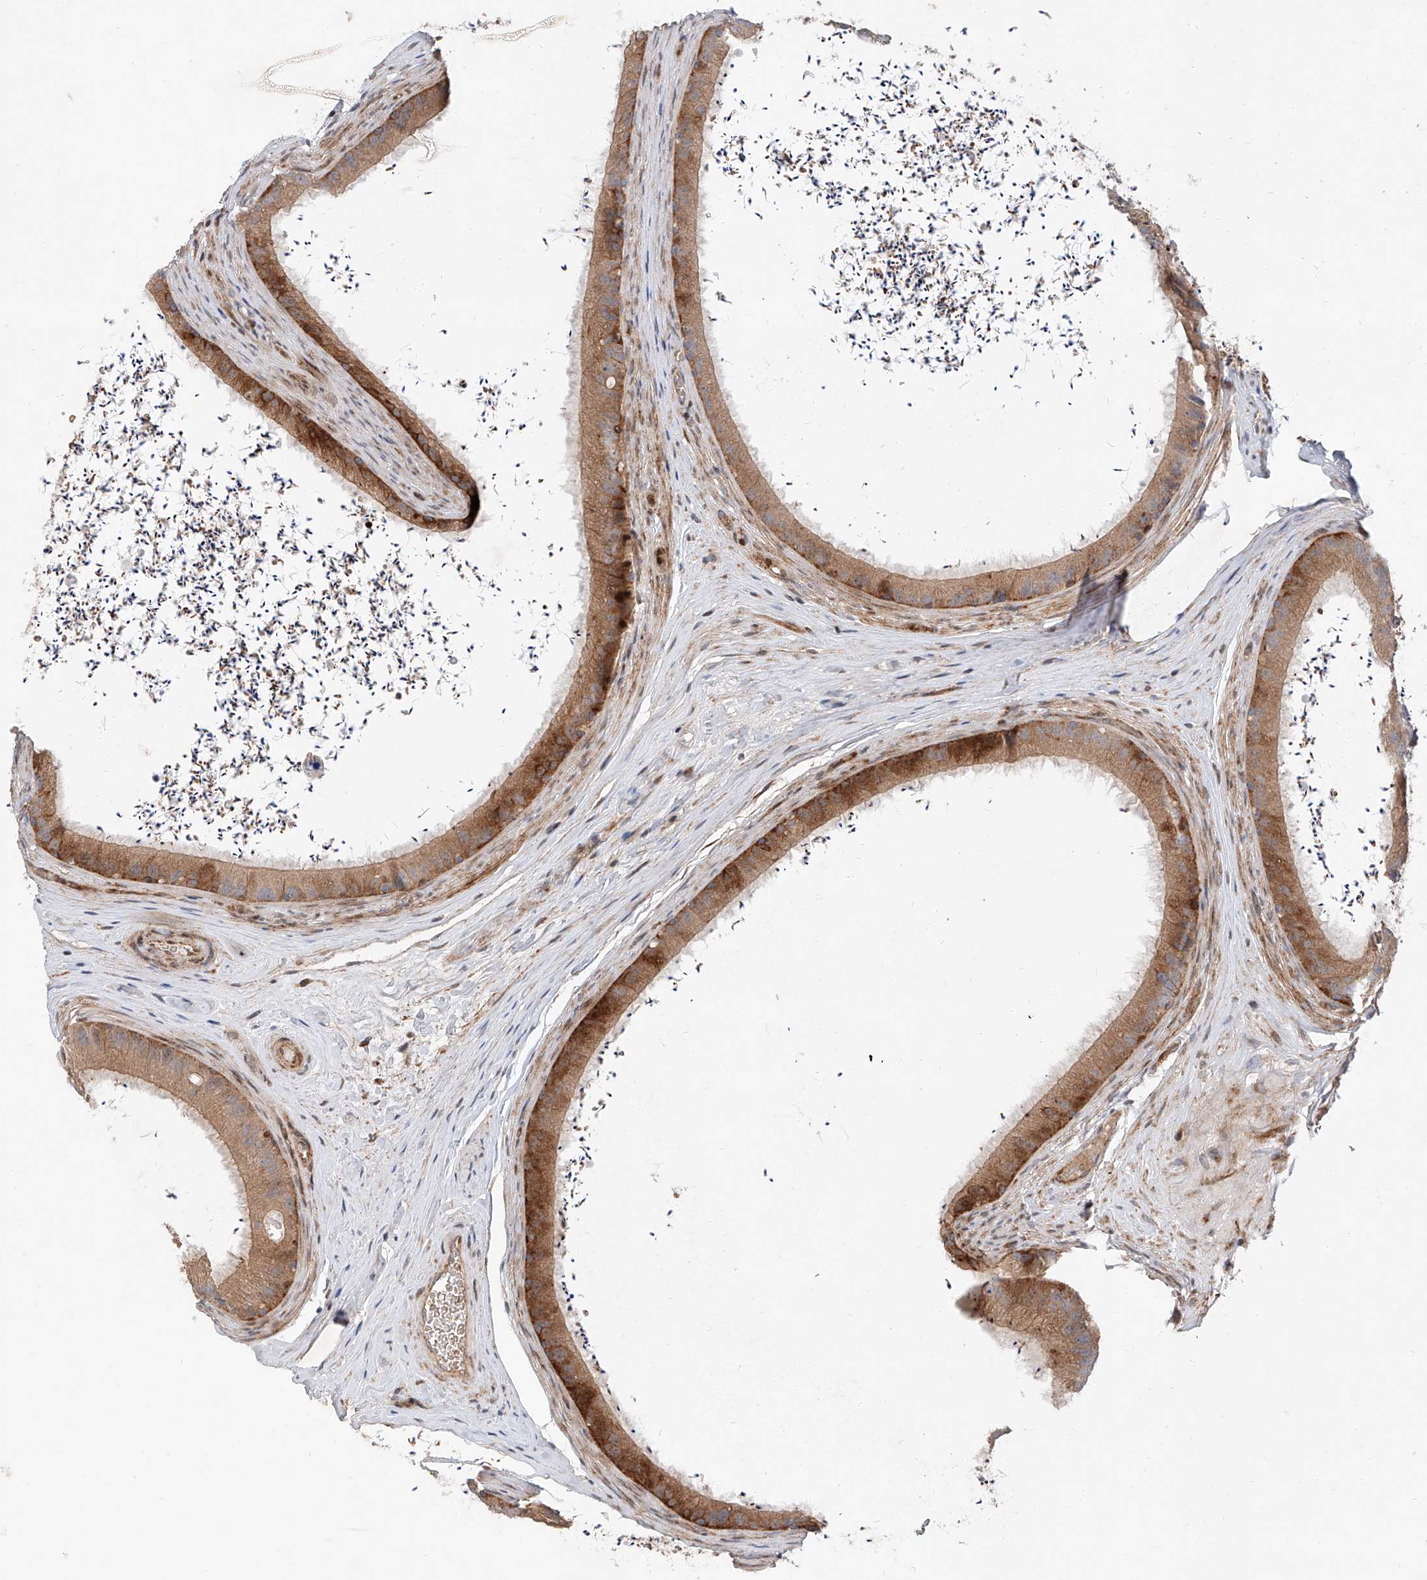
{"staining": {"intensity": "moderate", "quantity": "<25%", "location": "cytoplasmic/membranous"}, "tissue": "epididymis", "cell_type": "Glandular cells", "image_type": "normal", "snomed": [{"axis": "morphology", "description": "Normal tissue, NOS"}, {"axis": "topography", "description": "Epididymis, spermatic cord, NOS"}], "caption": "Epididymis stained with DAB (3,3'-diaminobenzidine) immunohistochemistry reveals low levels of moderate cytoplasmic/membranous expression in approximately <25% of glandular cells. (DAB IHC with brightfield microscopy, high magnification).", "gene": "USF3", "patient": {"sex": "male", "age": 50}}